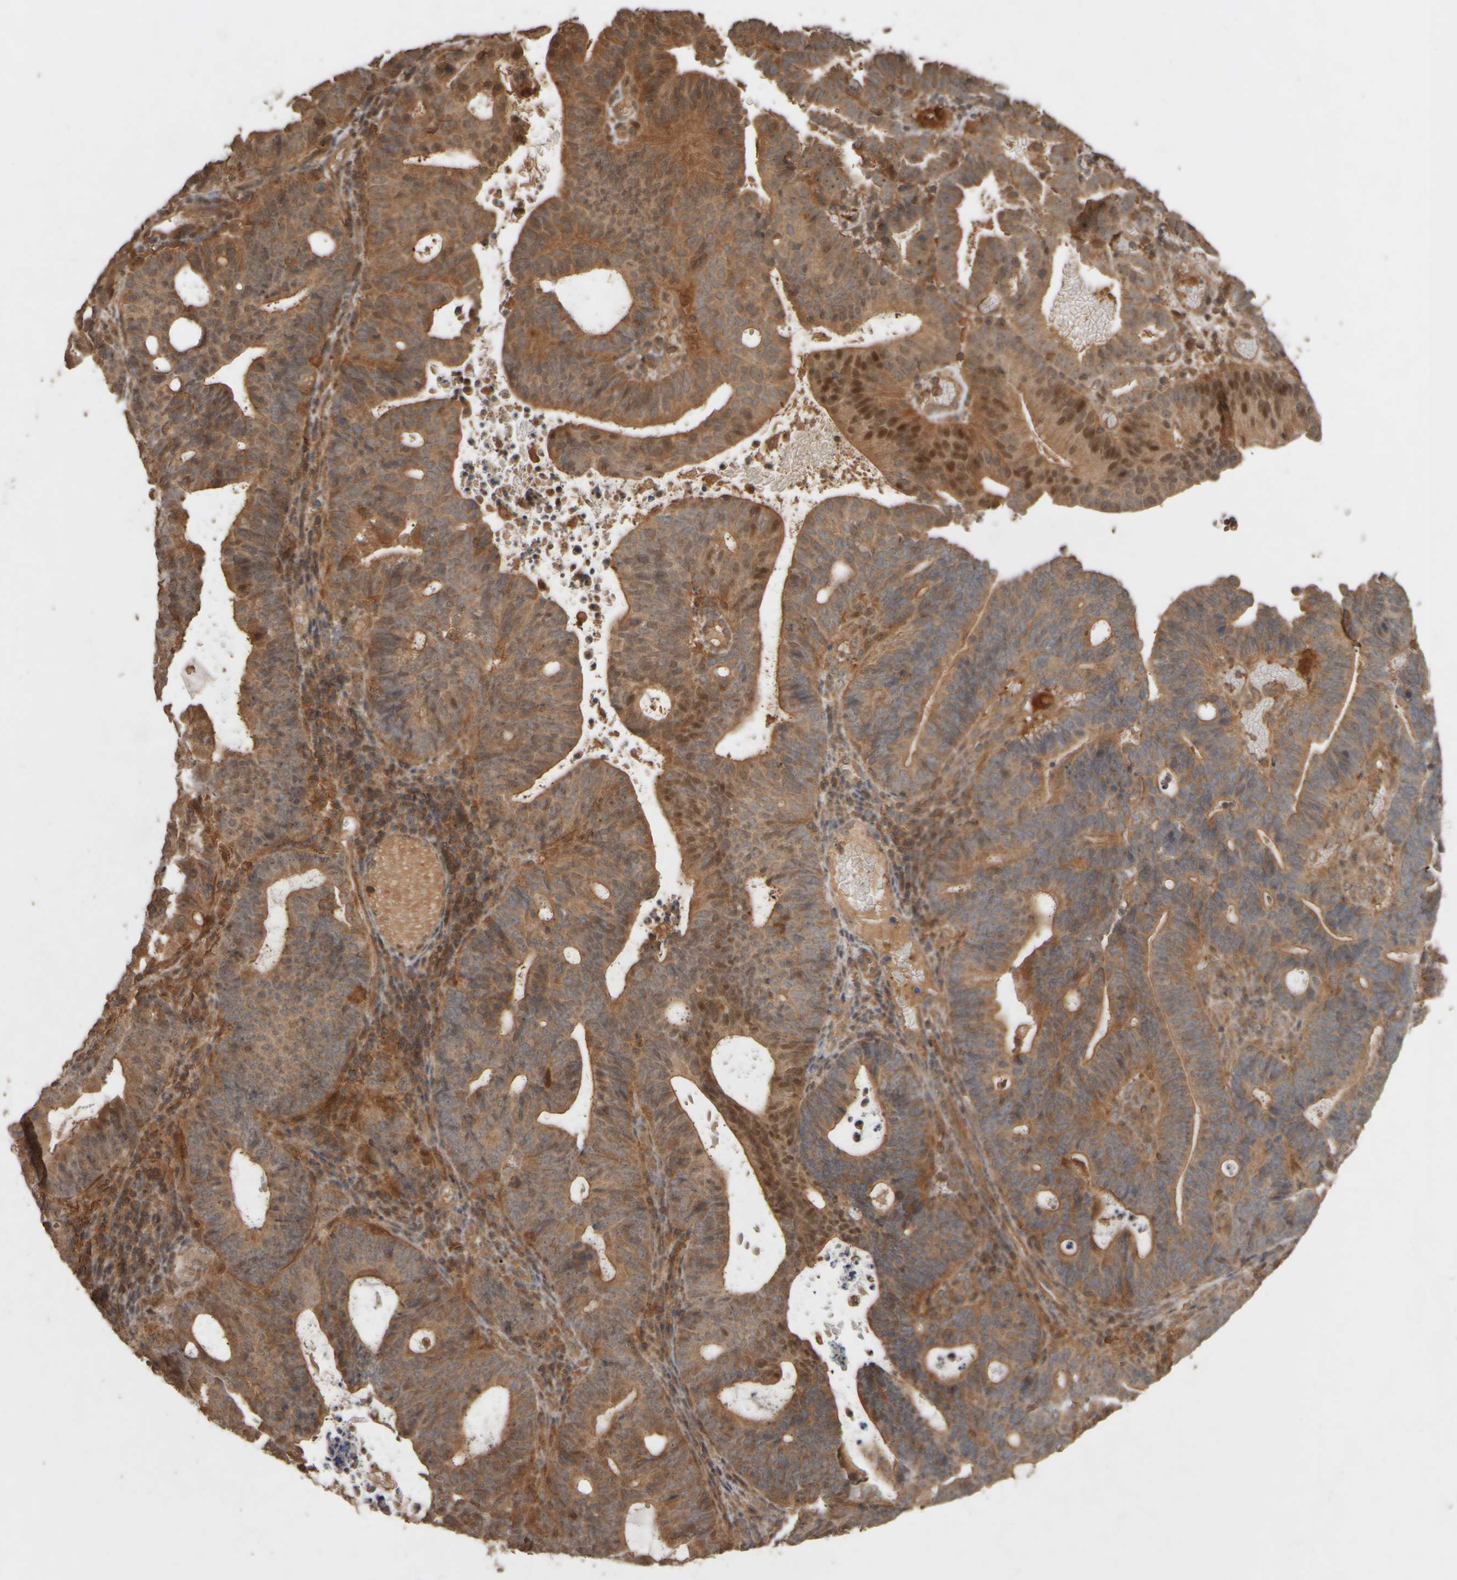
{"staining": {"intensity": "moderate", "quantity": ">75%", "location": "cytoplasmic/membranous,nuclear"}, "tissue": "endometrial cancer", "cell_type": "Tumor cells", "image_type": "cancer", "snomed": [{"axis": "morphology", "description": "Adenocarcinoma, NOS"}, {"axis": "topography", "description": "Uterus"}], "caption": "DAB immunohistochemical staining of human adenocarcinoma (endometrial) displays moderate cytoplasmic/membranous and nuclear protein staining in approximately >75% of tumor cells.", "gene": "SPHK1", "patient": {"sex": "female", "age": 83}}